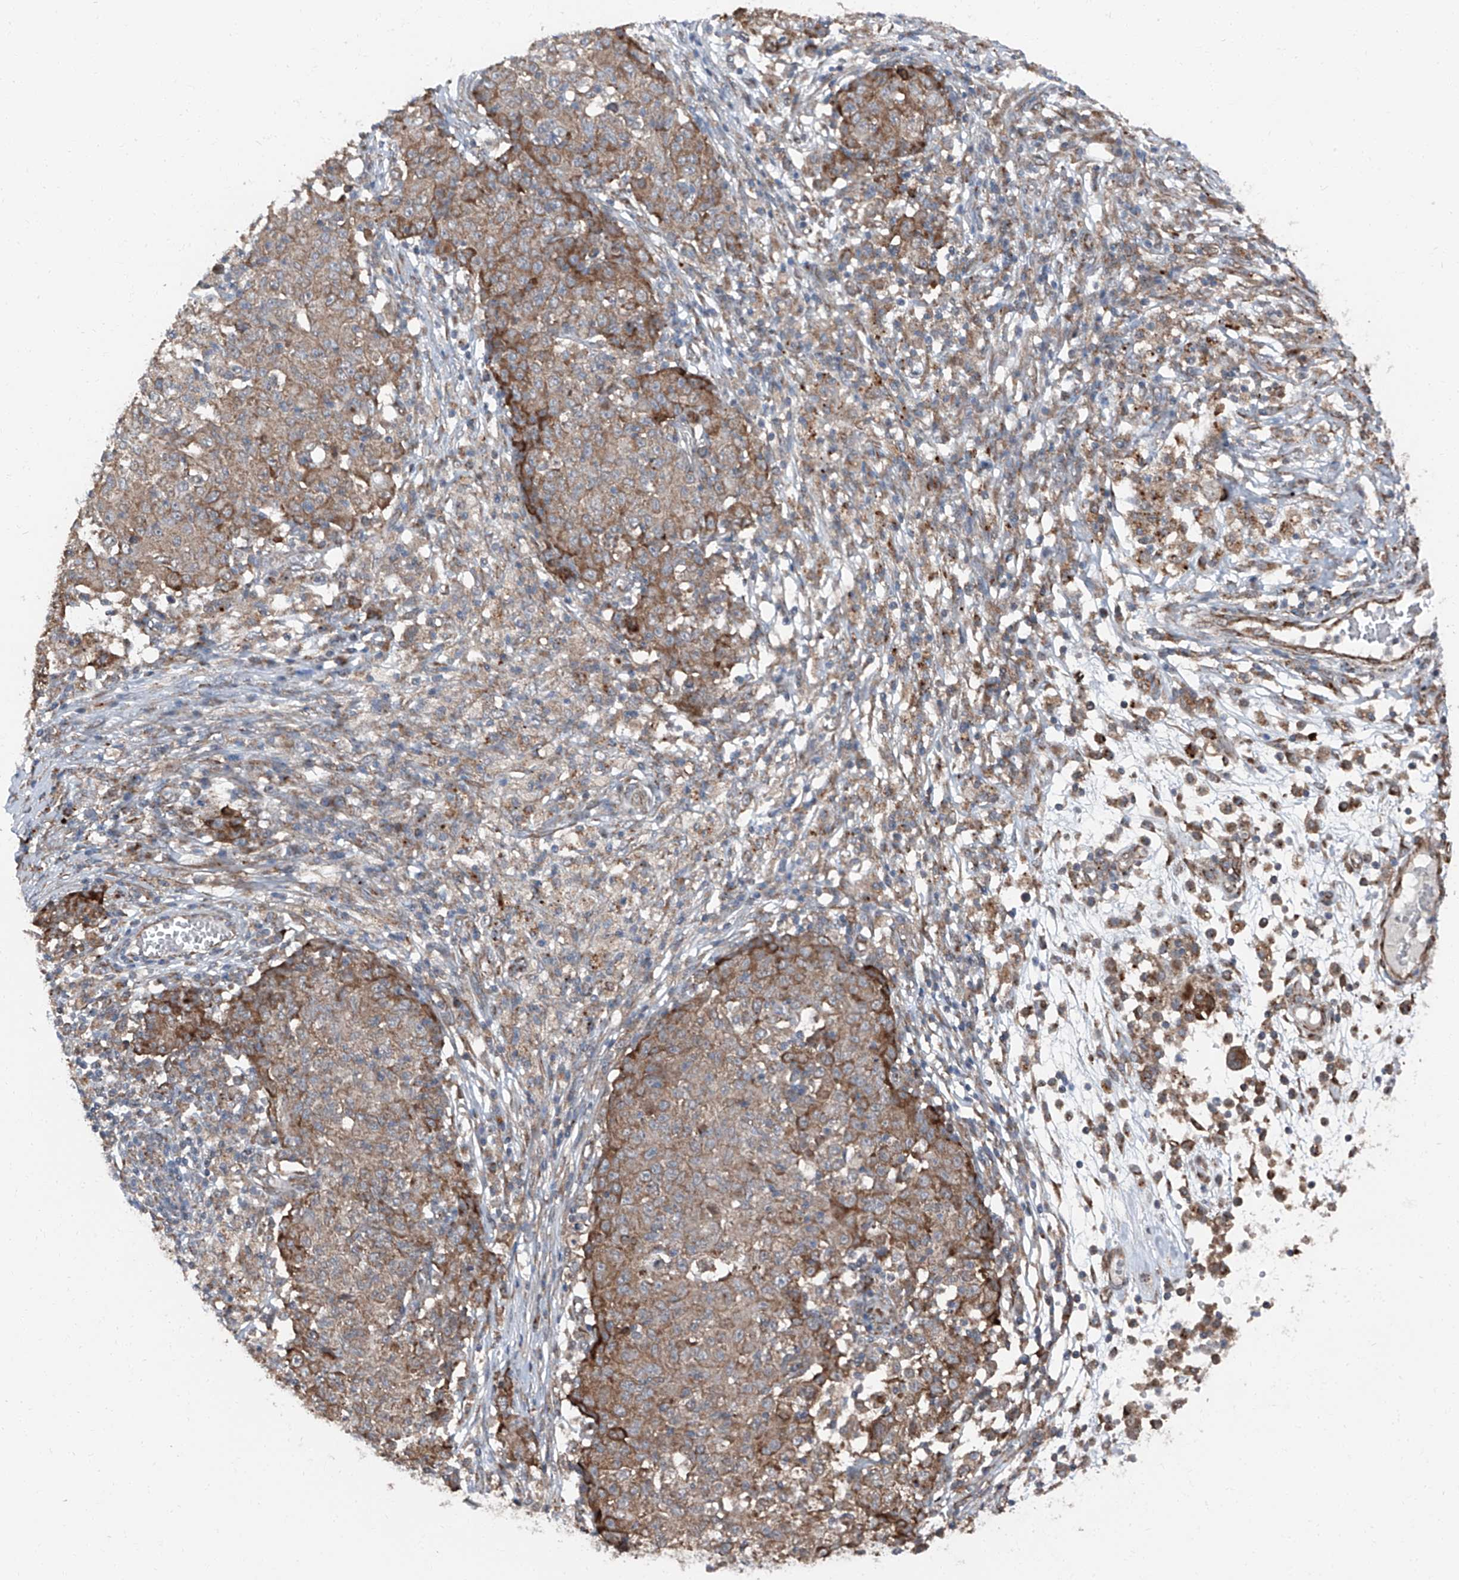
{"staining": {"intensity": "moderate", "quantity": ">75%", "location": "cytoplasmic/membranous"}, "tissue": "ovarian cancer", "cell_type": "Tumor cells", "image_type": "cancer", "snomed": [{"axis": "morphology", "description": "Carcinoma, endometroid"}, {"axis": "topography", "description": "Ovary"}], "caption": "An image of ovarian cancer (endometroid carcinoma) stained for a protein reveals moderate cytoplasmic/membranous brown staining in tumor cells. (Brightfield microscopy of DAB IHC at high magnification).", "gene": "LIMK1", "patient": {"sex": "female", "age": 42}}